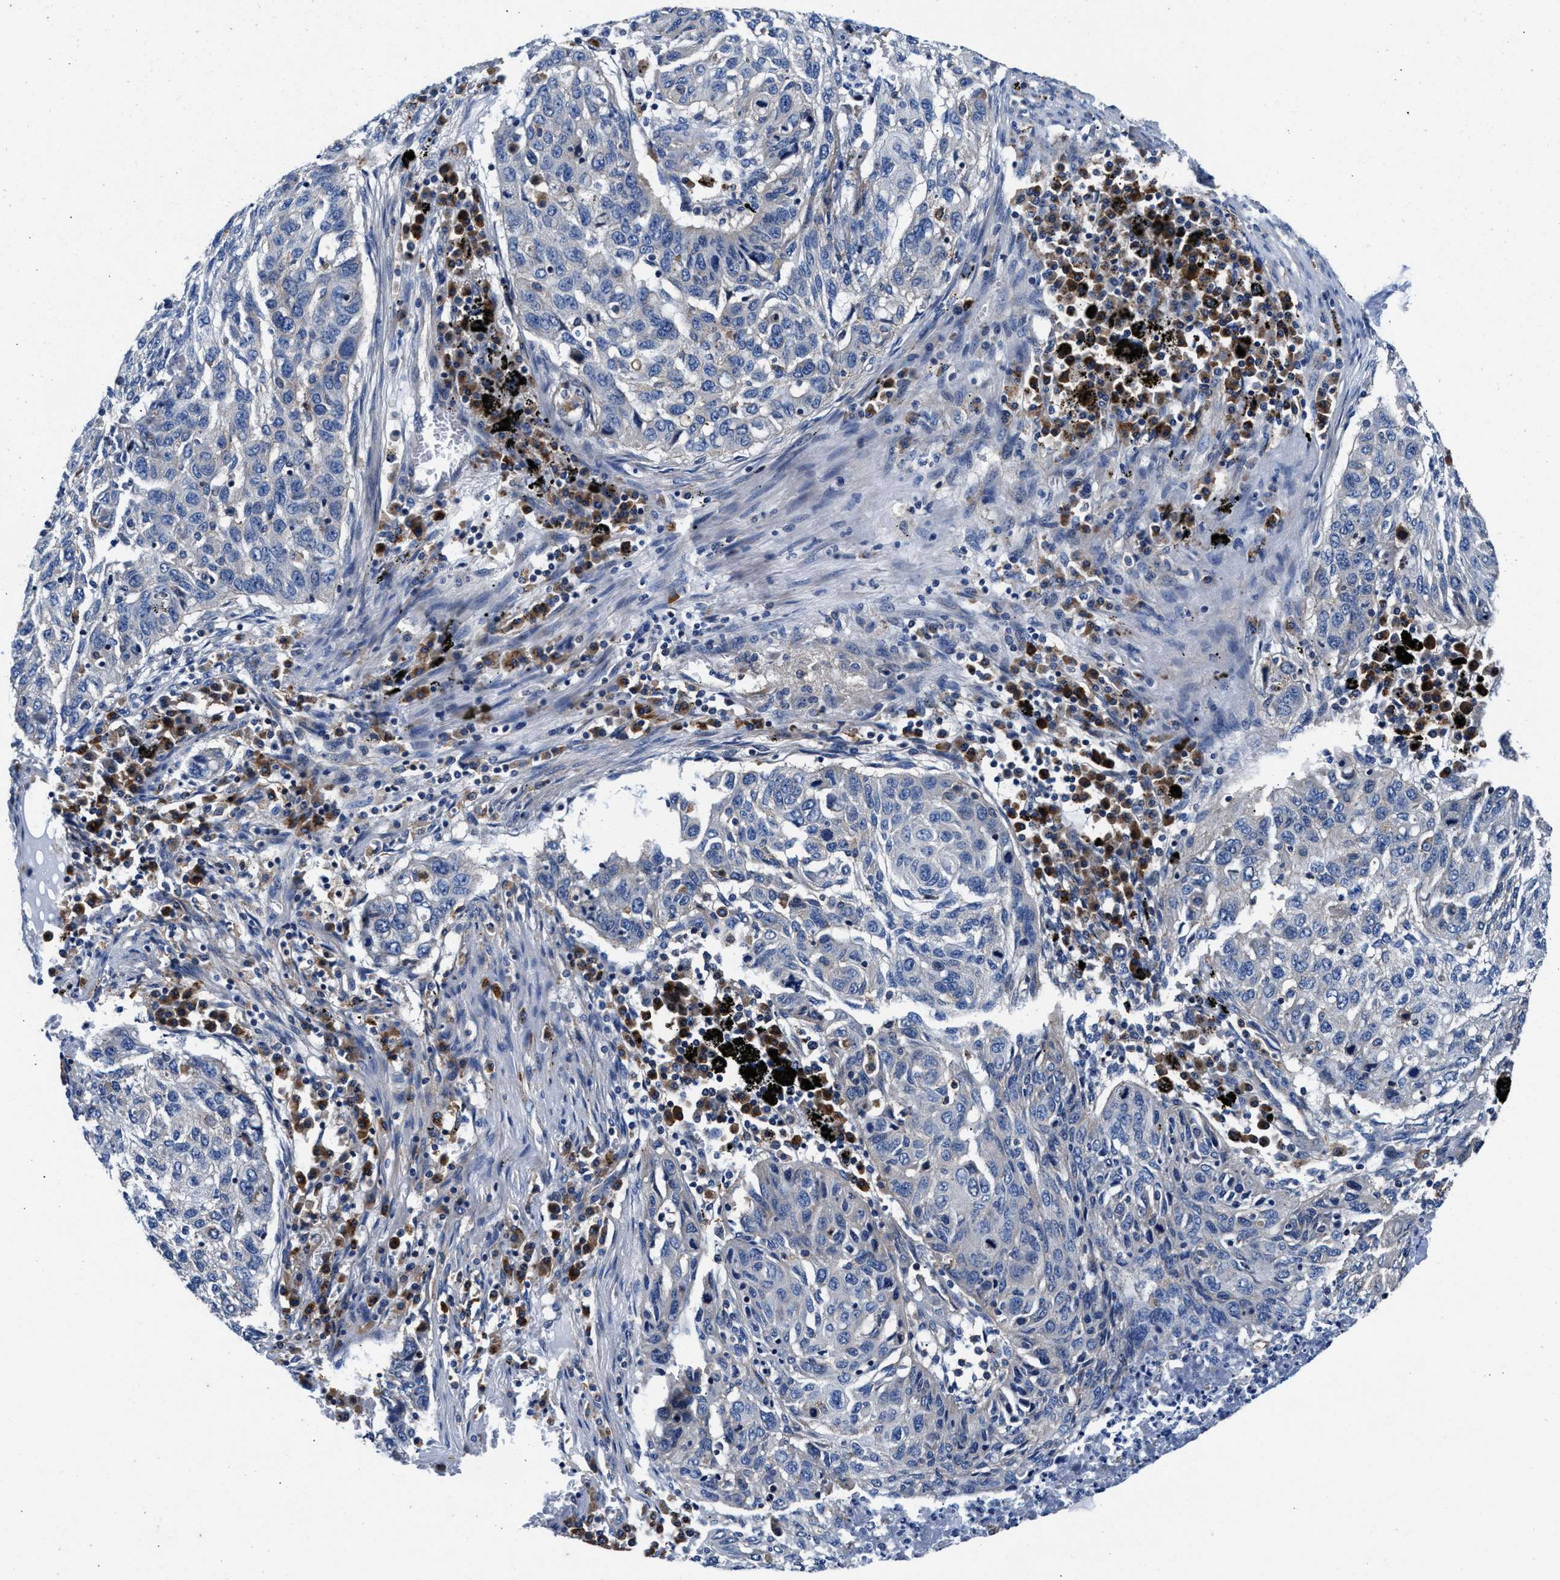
{"staining": {"intensity": "negative", "quantity": "none", "location": "none"}, "tissue": "lung cancer", "cell_type": "Tumor cells", "image_type": "cancer", "snomed": [{"axis": "morphology", "description": "Squamous cell carcinoma, NOS"}, {"axis": "topography", "description": "Lung"}], "caption": "High power microscopy image of an immunohistochemistry (IHC) photomicrograph of lung cancer (squamous cell carcinoma), revealing no significant positivity in tumor cells.", "gene": "PPP1R9B", "patient": {"sex": "female", "age": 63}}